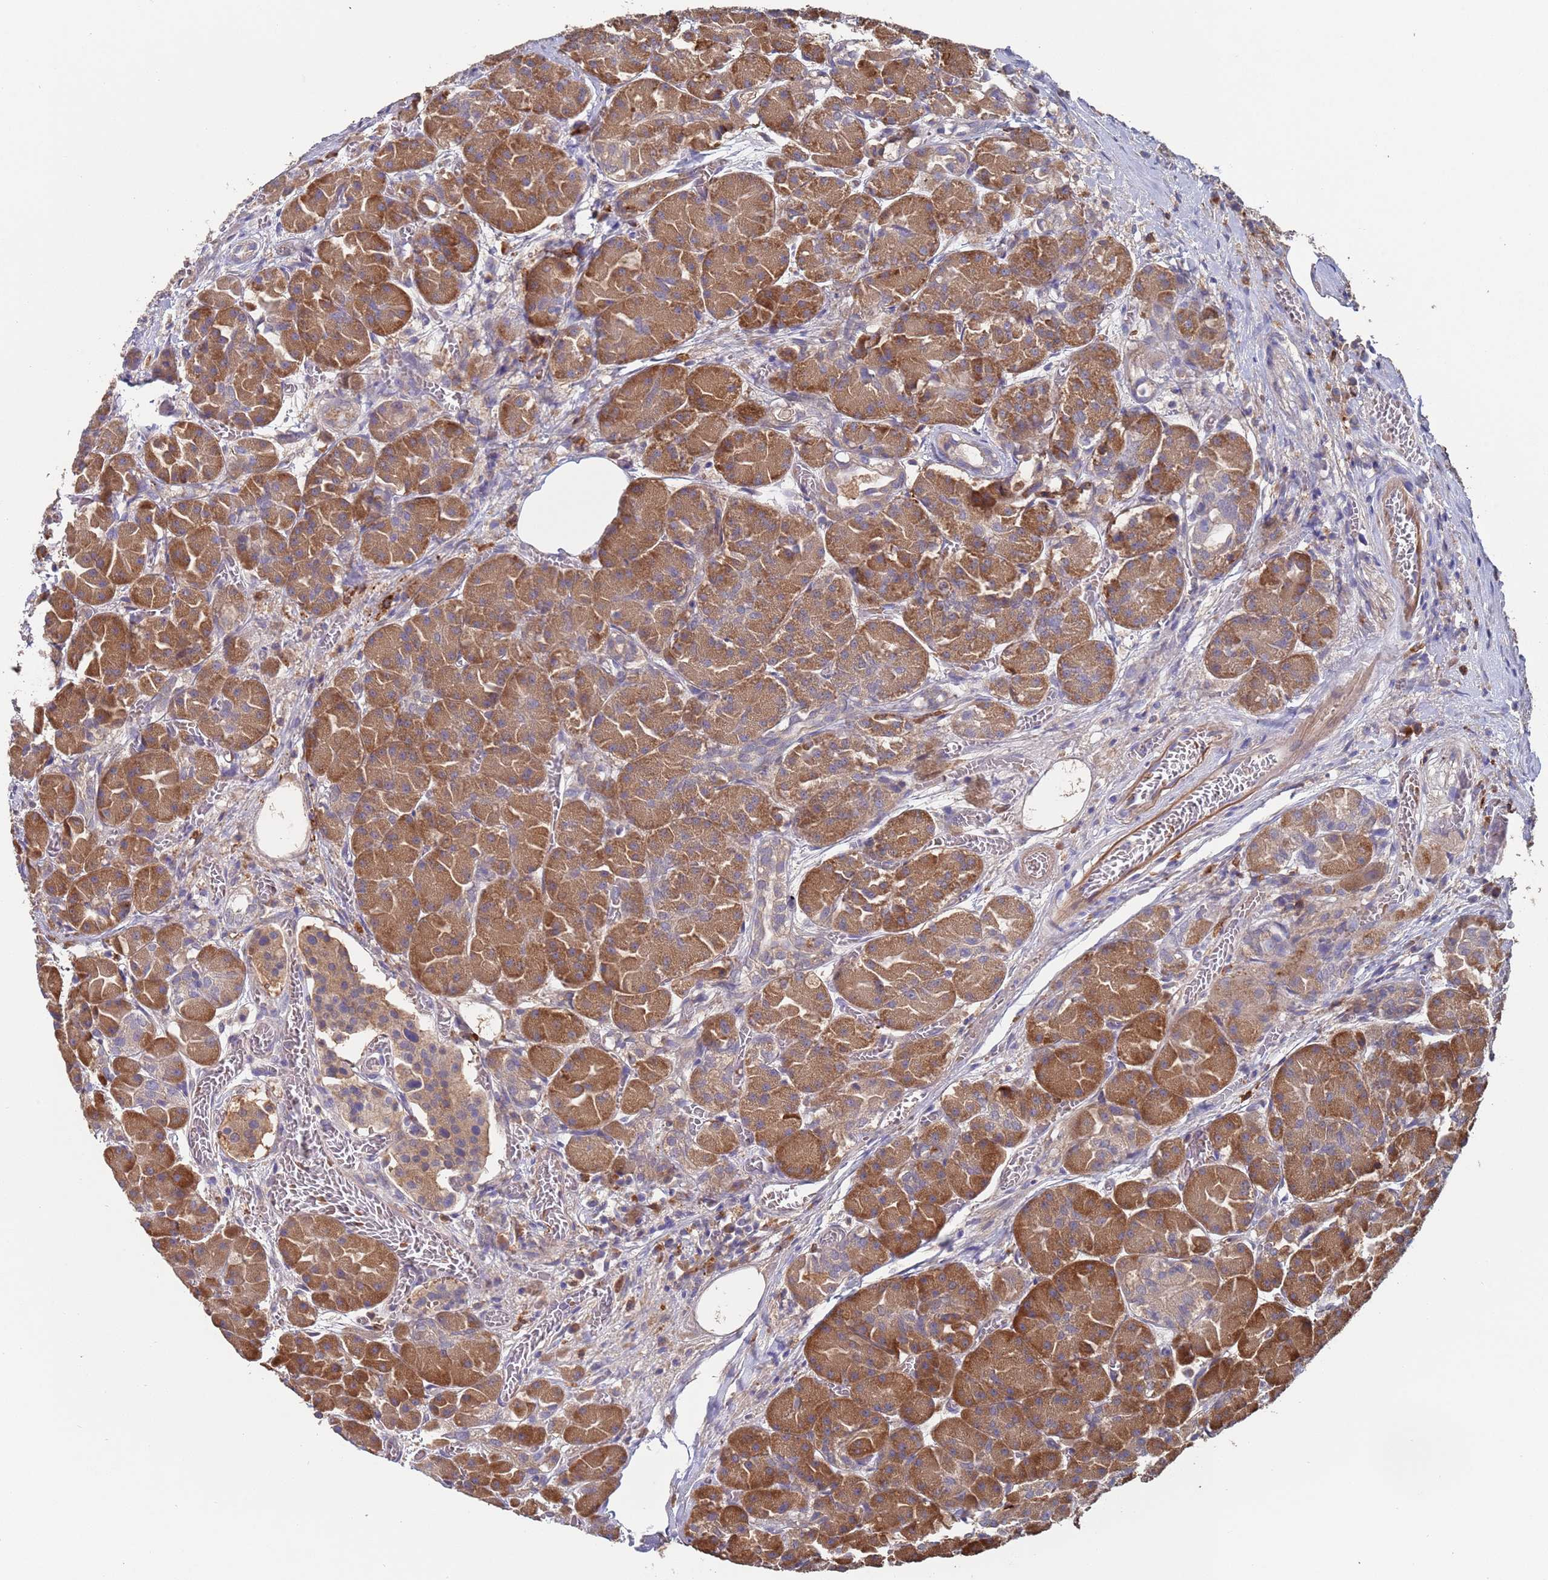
{"staining": {"intensity": "moderate", "quantity": ">75%", "location": "cytoplasmic/membranous"}, "tissue": "pancreas", "cell_type": "Exocrine glandular cells", "image_type": "normal", "snomed": [{"axis": "morphology", "description": "Normal tissue, NOS"}, {"axis": "topography", "description": "Pancreas"}], "caption": "Normal pancreas exhibits moderate cytoplasmic/membranous positivity in about >75% of exocrine glandular cells (brown staining indicates protein expression, while blue staining denotes nuclei)..", "gene": "MALRD1", "patient": {"sex": "male", "age": 63}}